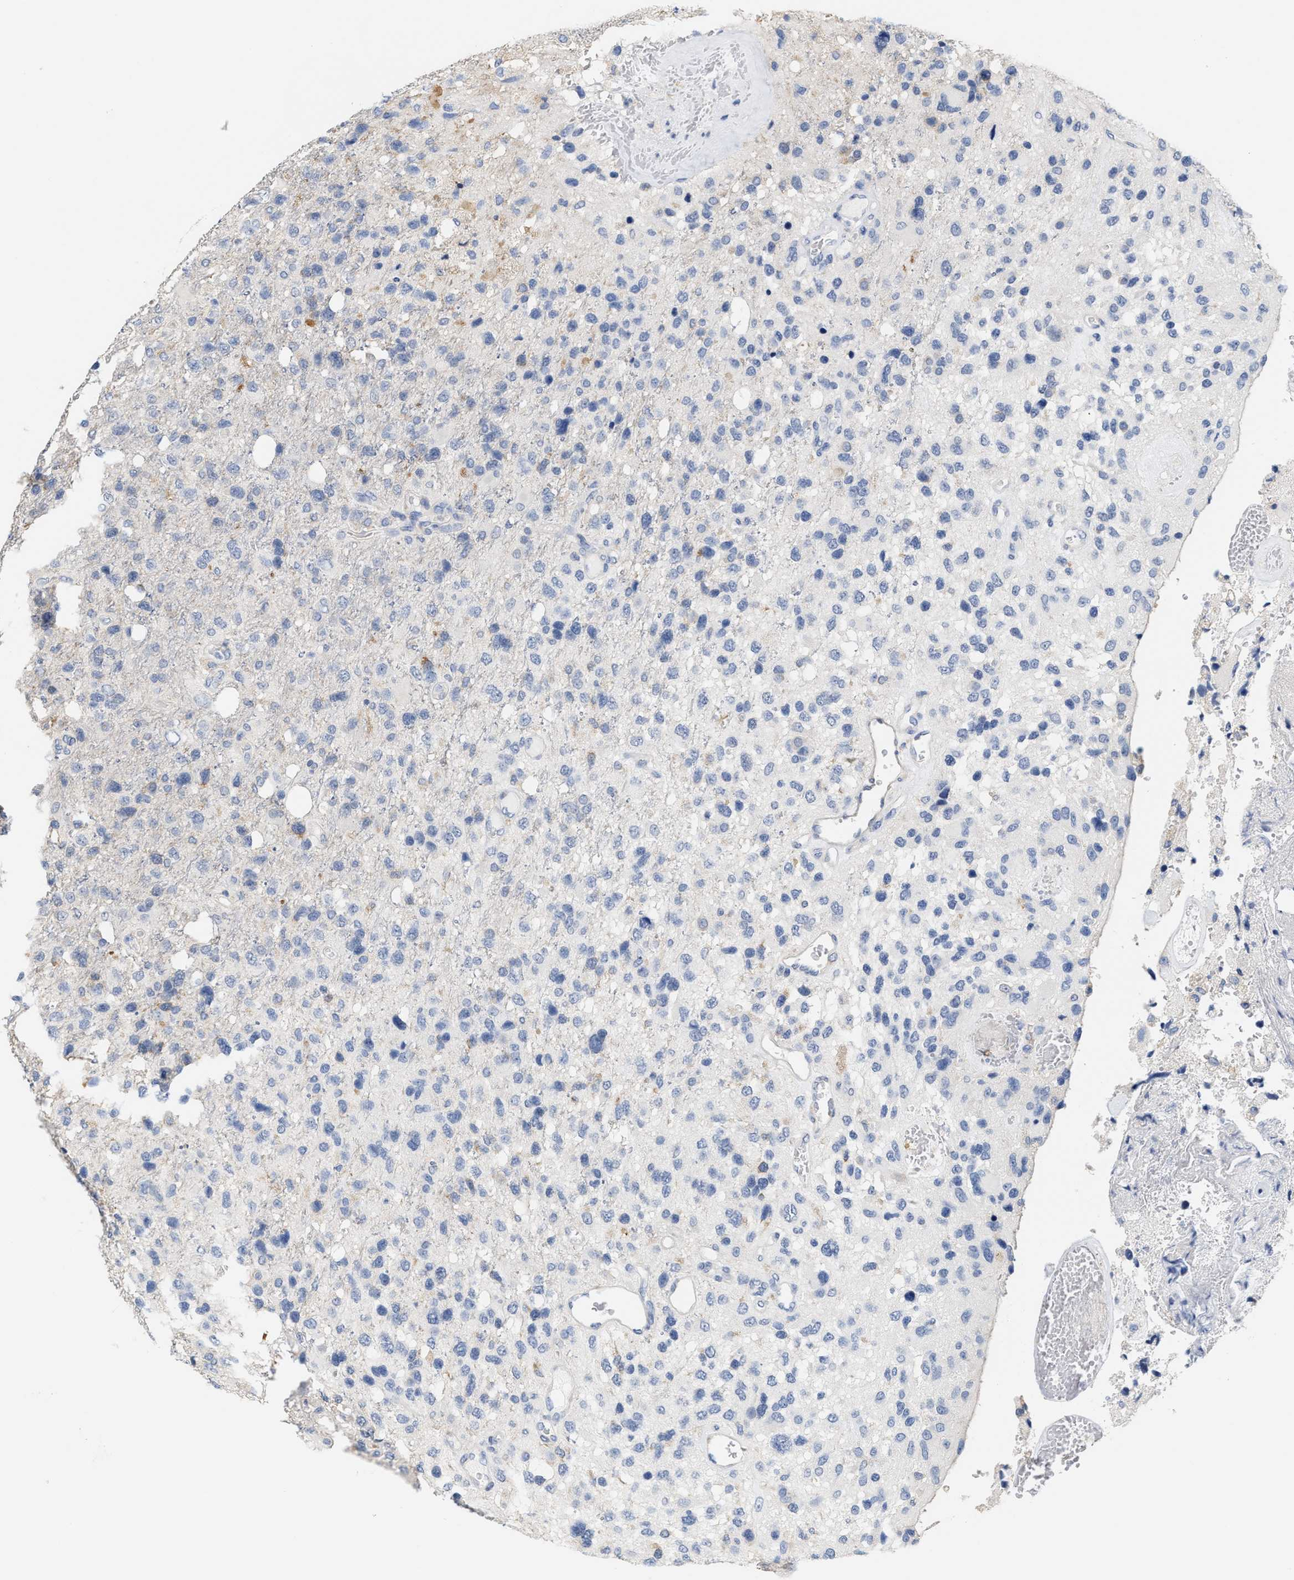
{"staining": {"intensity": "negative", "quantity": "none", "location": "none"}, "tissue": "glioma", "cell_type": "Tumor cells", "image_type": "cancer", "snomed": [{"axis": "morphology", "description": "Glioma, malignant, High grade"}, {"axis": "topography", "description": "Brain"}], "caption": "The image demonstrates no staining of tumor cells in glioma.", "gene": "RYR2", "patient": {"sex": "female", "age": 58}}